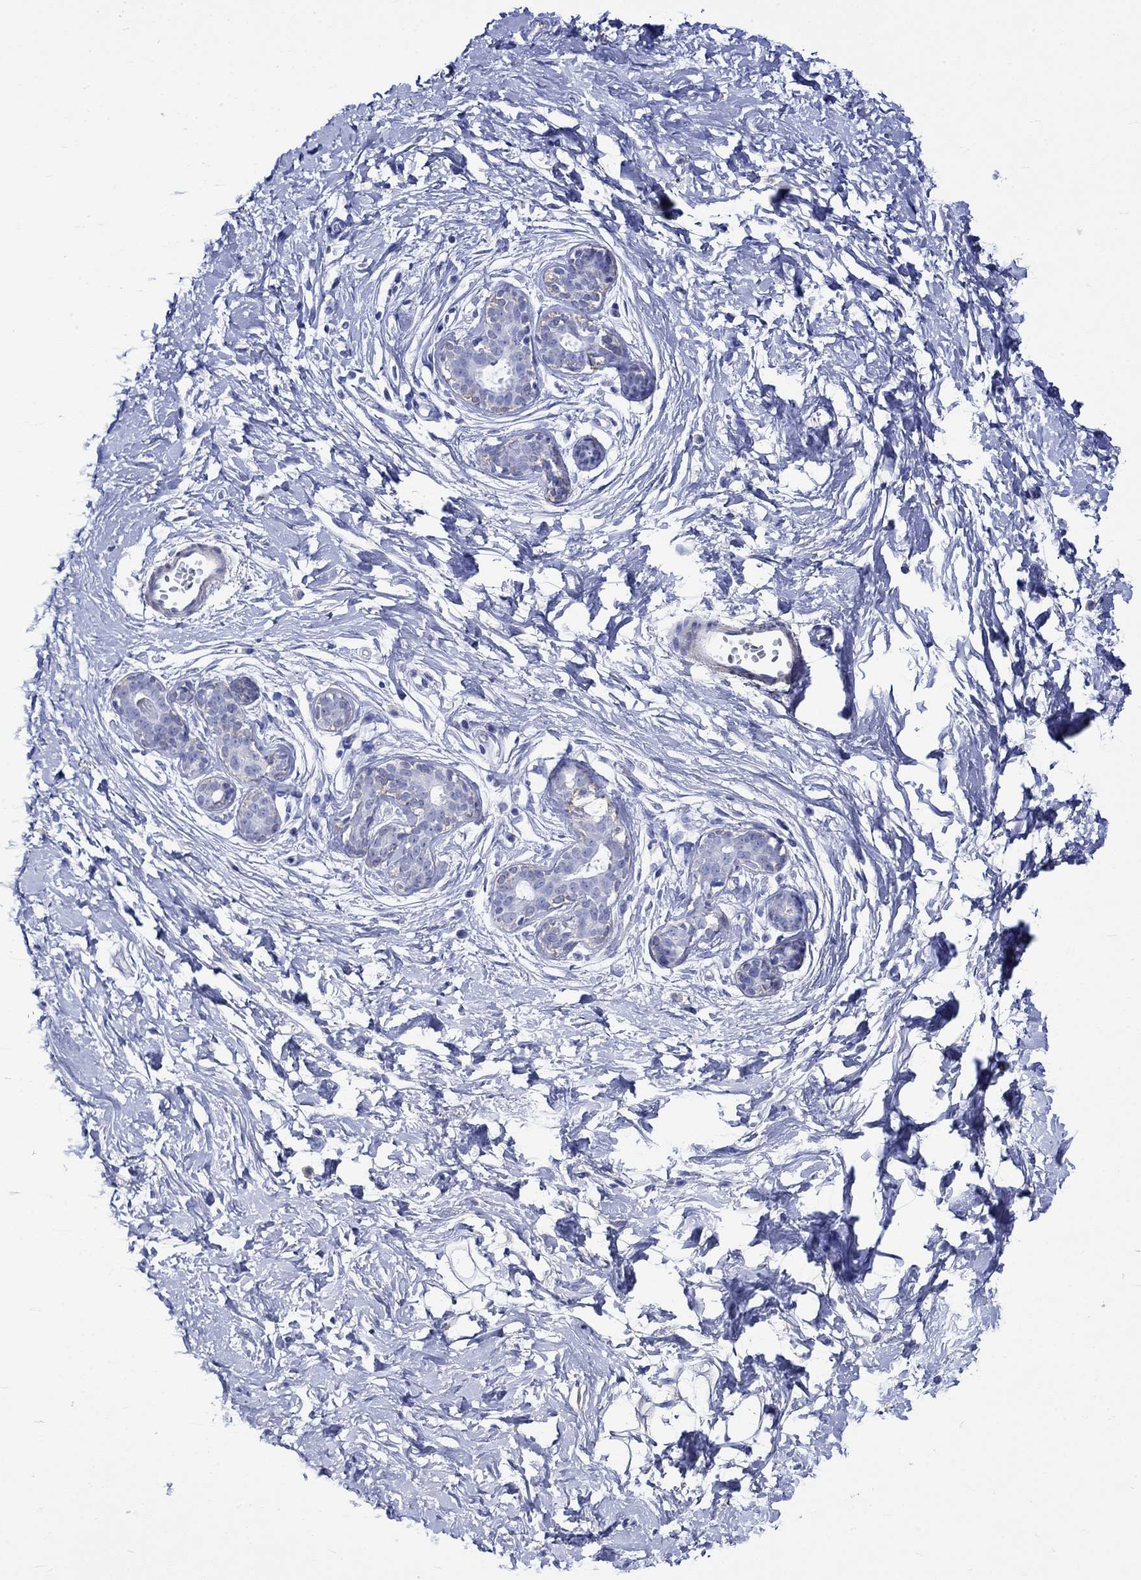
{"staining": {"intensity": "negative", "quantity": "none", "location": "none"}, "tissue": "breast", "cell_type": "Adipocytes", "image_type": "normal", "snomed": [{"axis": "morphology", "description": "Normal tissue, NOS"}, {"axis": "topography", "description": "Breast"}], "caption": "This is a image of immunohistochemistry staining of unremarkable breast, which shows no positivity in adipocytes. (Stains: DAB immunohistochemistry (IHC) with hematoxylin counter stain, Microscopy: brightfield microscopy at high magnification).", "gene": "CRYAB", "patient": {"sex": "female", "age": 37}}